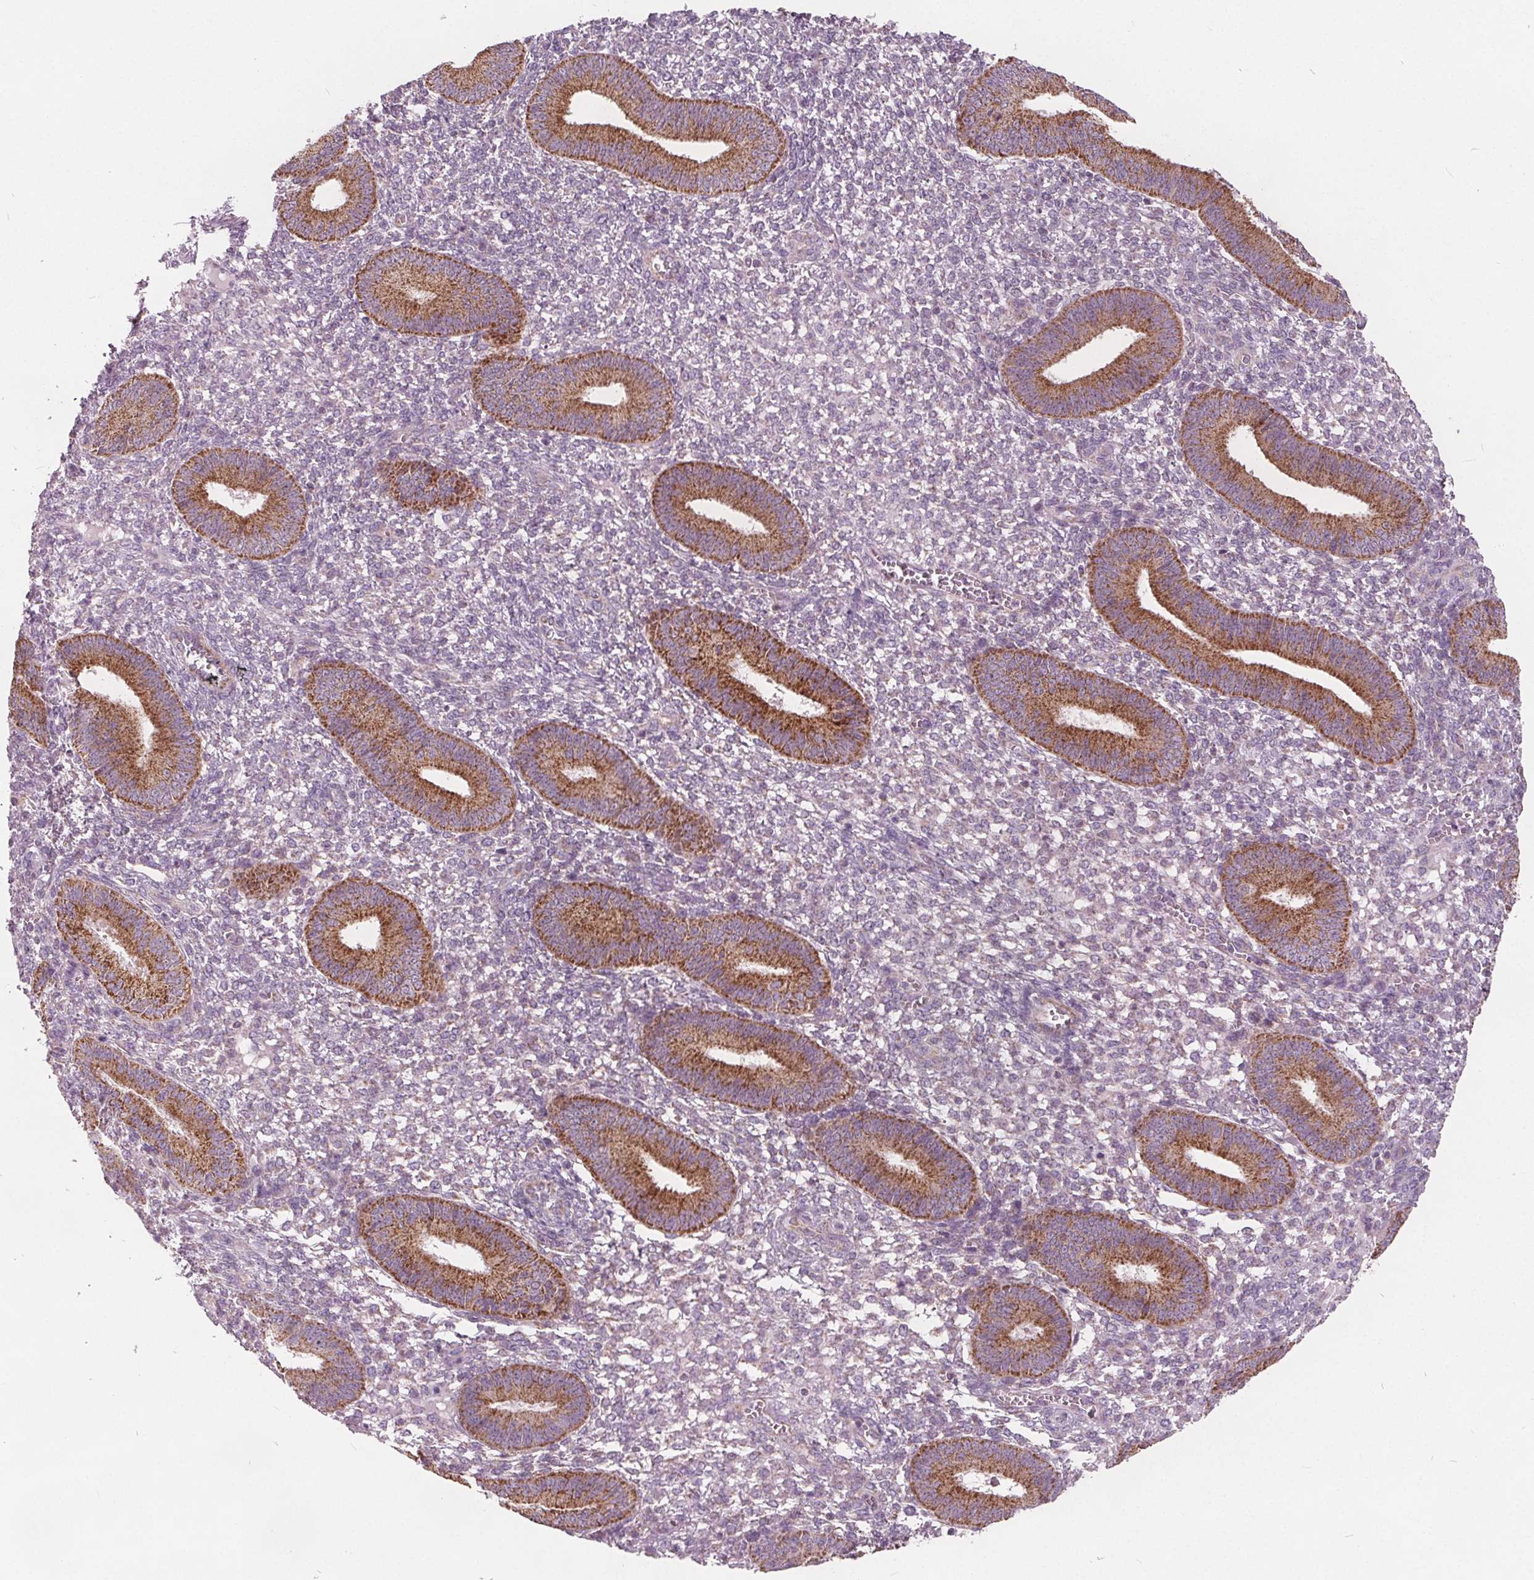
{"staining": {"intensity": "negative", "quantity": "none", "location": "none"}, "tissue": "endometrium", "cell_type": "Cells in endometrial stroma", "image_type": "normal", "snomed": [{"axis": "morphology", "description": "Normal tissue, NOS"}, {"axis": "topography", "description": "Endometrium"}], "caption": "Immunohistochemical staining of unremarkable endometrium exhibits no significant positivity in cells in endometrial stroma. The staining was performed using DAB to visualize the protein expression in brown, while the nuclei were stained in blue with hematoxylin (Magnification: 20x).", "gene": "ECI2", "patient": {"sex": "female", "age": 42}}